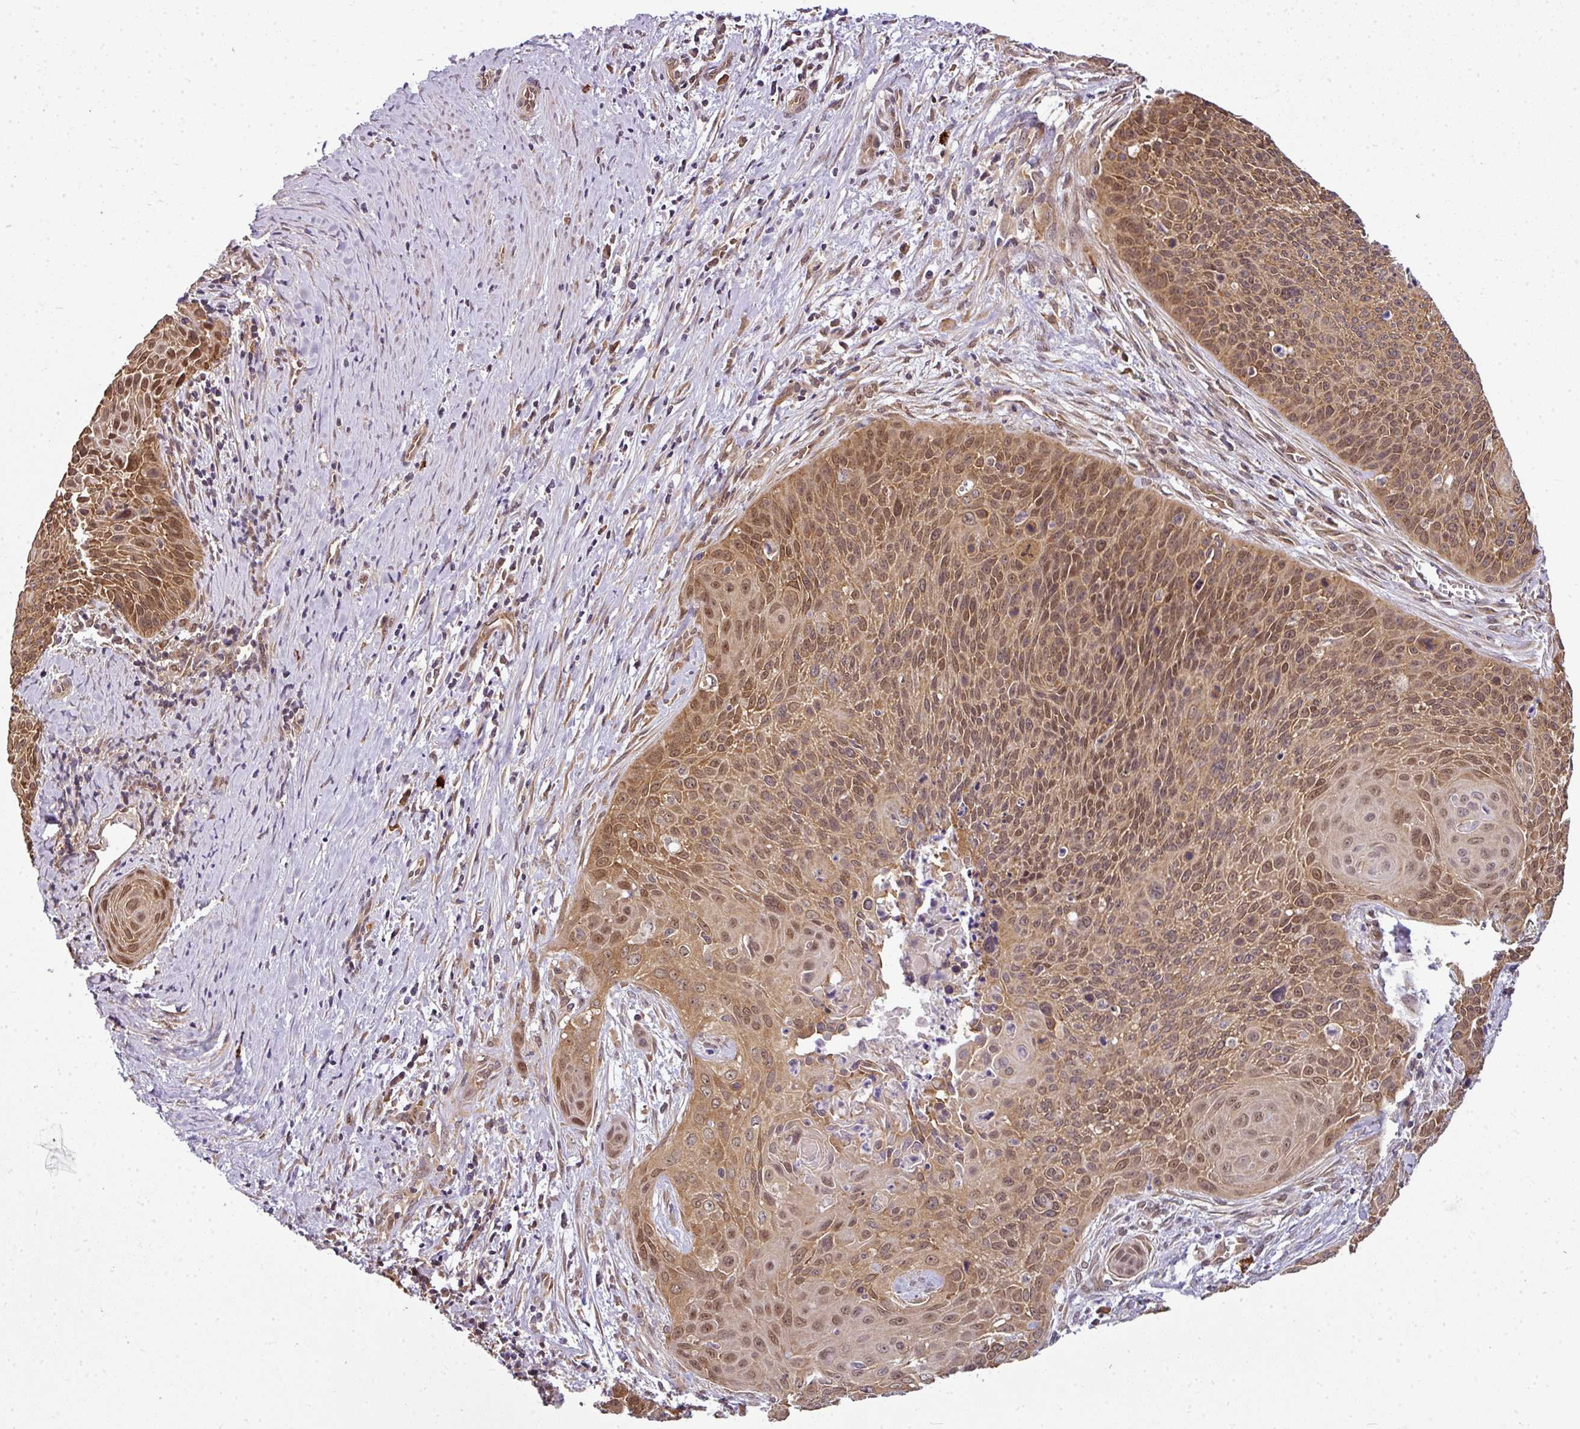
{"staining": {"intensity": "moderate", "quantity": ">75%", "location": "cytoplasmic/membranous,nuclear"}, "tissue": "cervical cancer", "cell_type": "Tumor cells", "image_type": "cancer", "snomed": [{"axis": "morphology", "description": "Squamous cell carcinoma, NOS"}, {"axis": "topography", "description": "Cervix"}], "caption": "Brown immunohistochemical staining in squamous cell carcinoma (cervical) demonstrates moderate cytoplasmic/membranous and nuclear positivity in approximately >75% of tumor cells. The staining was performed using DAB to visualize the protein expression in brown, while the nuclei were stained in blue with hematoxylin (Magnification: 20x).", "gene": "RBM4B", "patient": {"sex": "female", "age": 55}}